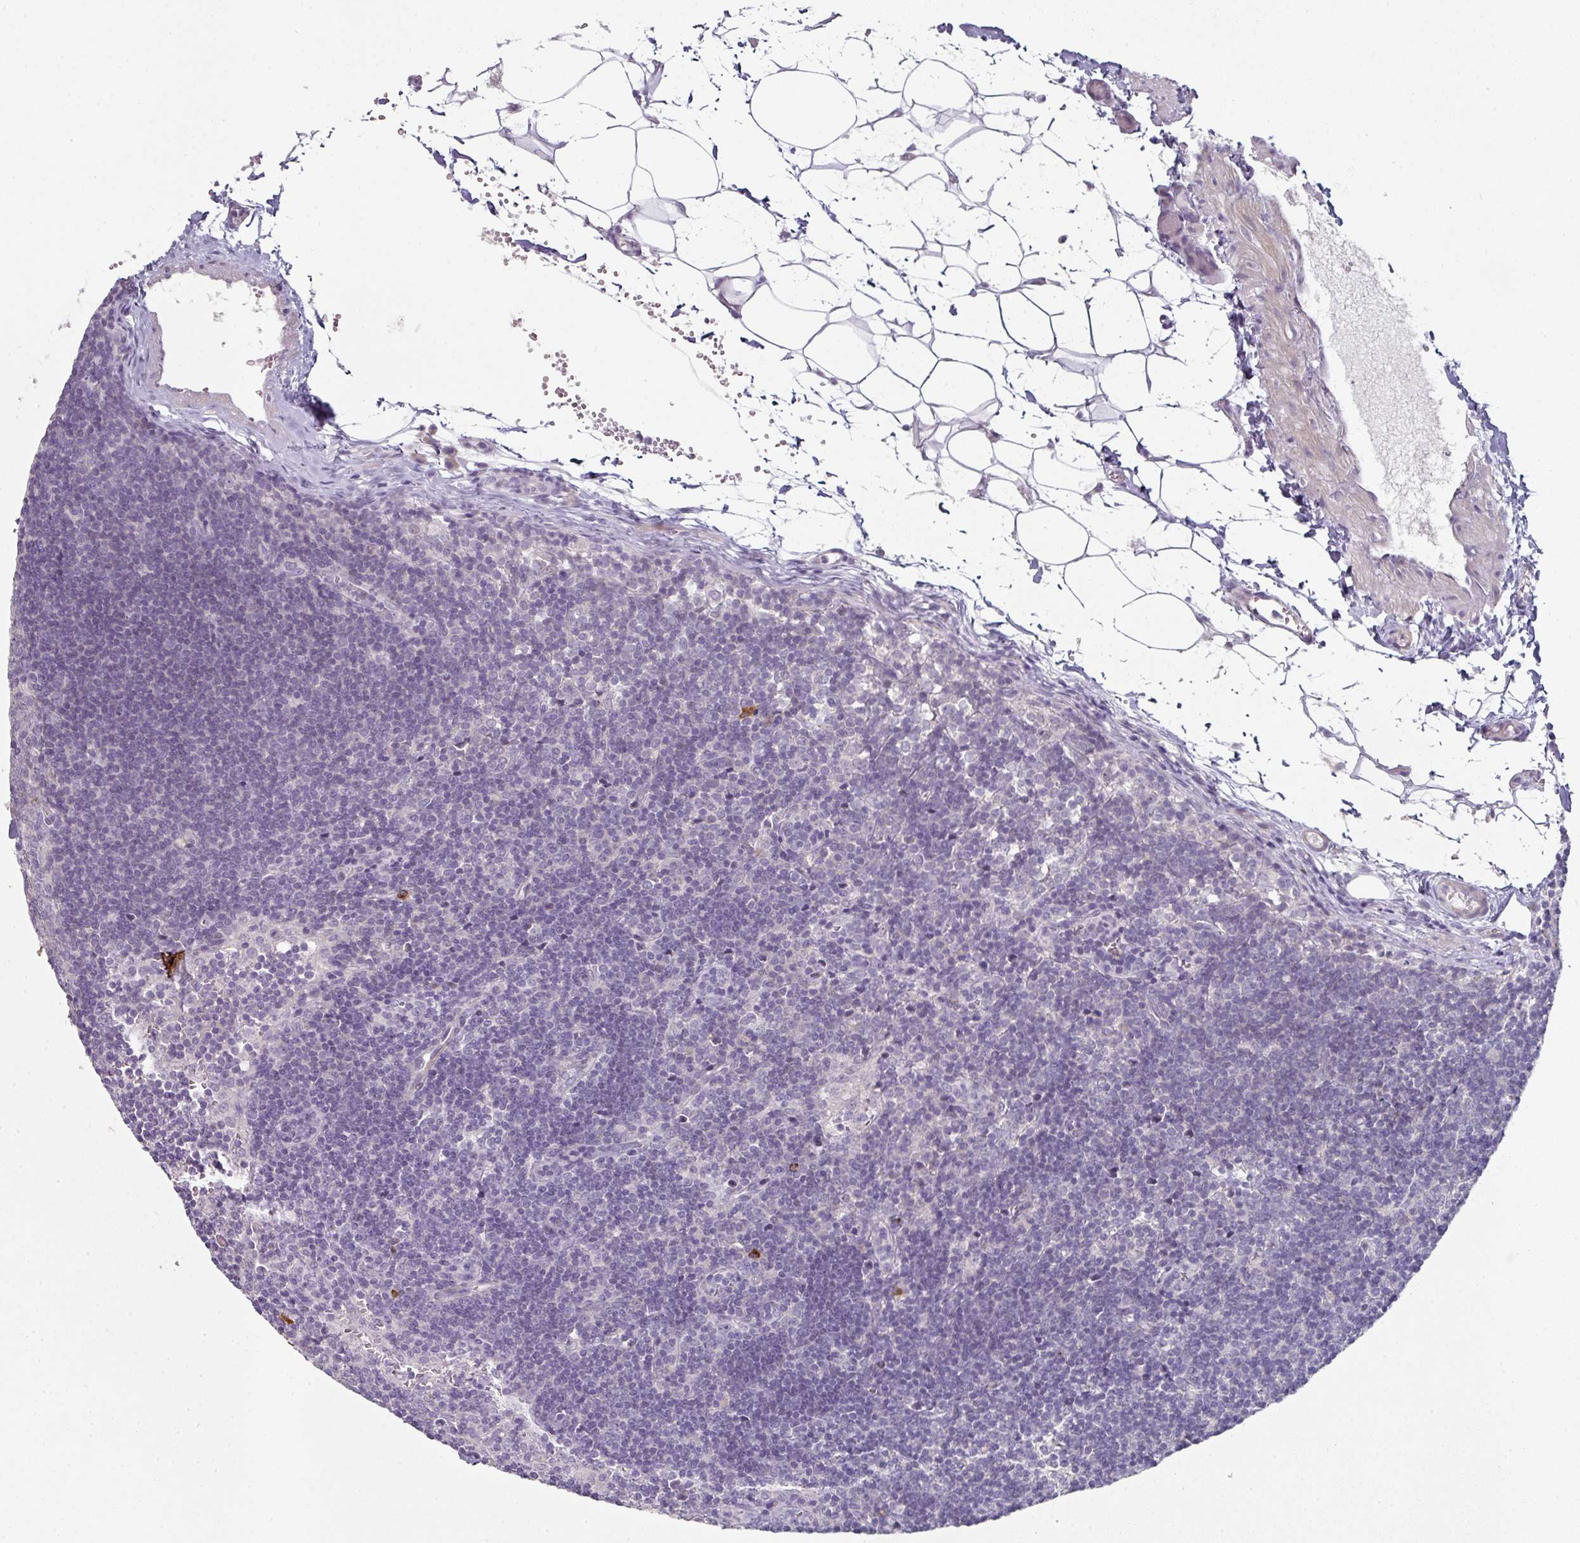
{"staining": {"intensity": "negative", "quantity": "none", "location": "none"}, "tissue": "lymph node", "cell_type": "Germinal center cells", "image_type": "normal", "snomed": [{"axis": "morphology", "description": "Normal tissue, NOS"}, {"axis": "topography", "description": "Lymph node"}], "caption": "The immunohistochemistry image has no significant positivity in germinal center cells of lymph node. (Stains: DAB (3,3'-diaminobenzidine) immunohistochemistry with hematoxylin counter stain, Microscopy: brightfield microscopy at high magnification).", "gene": "FHAD1", "patient": {"sex": "female", "age": 29}}